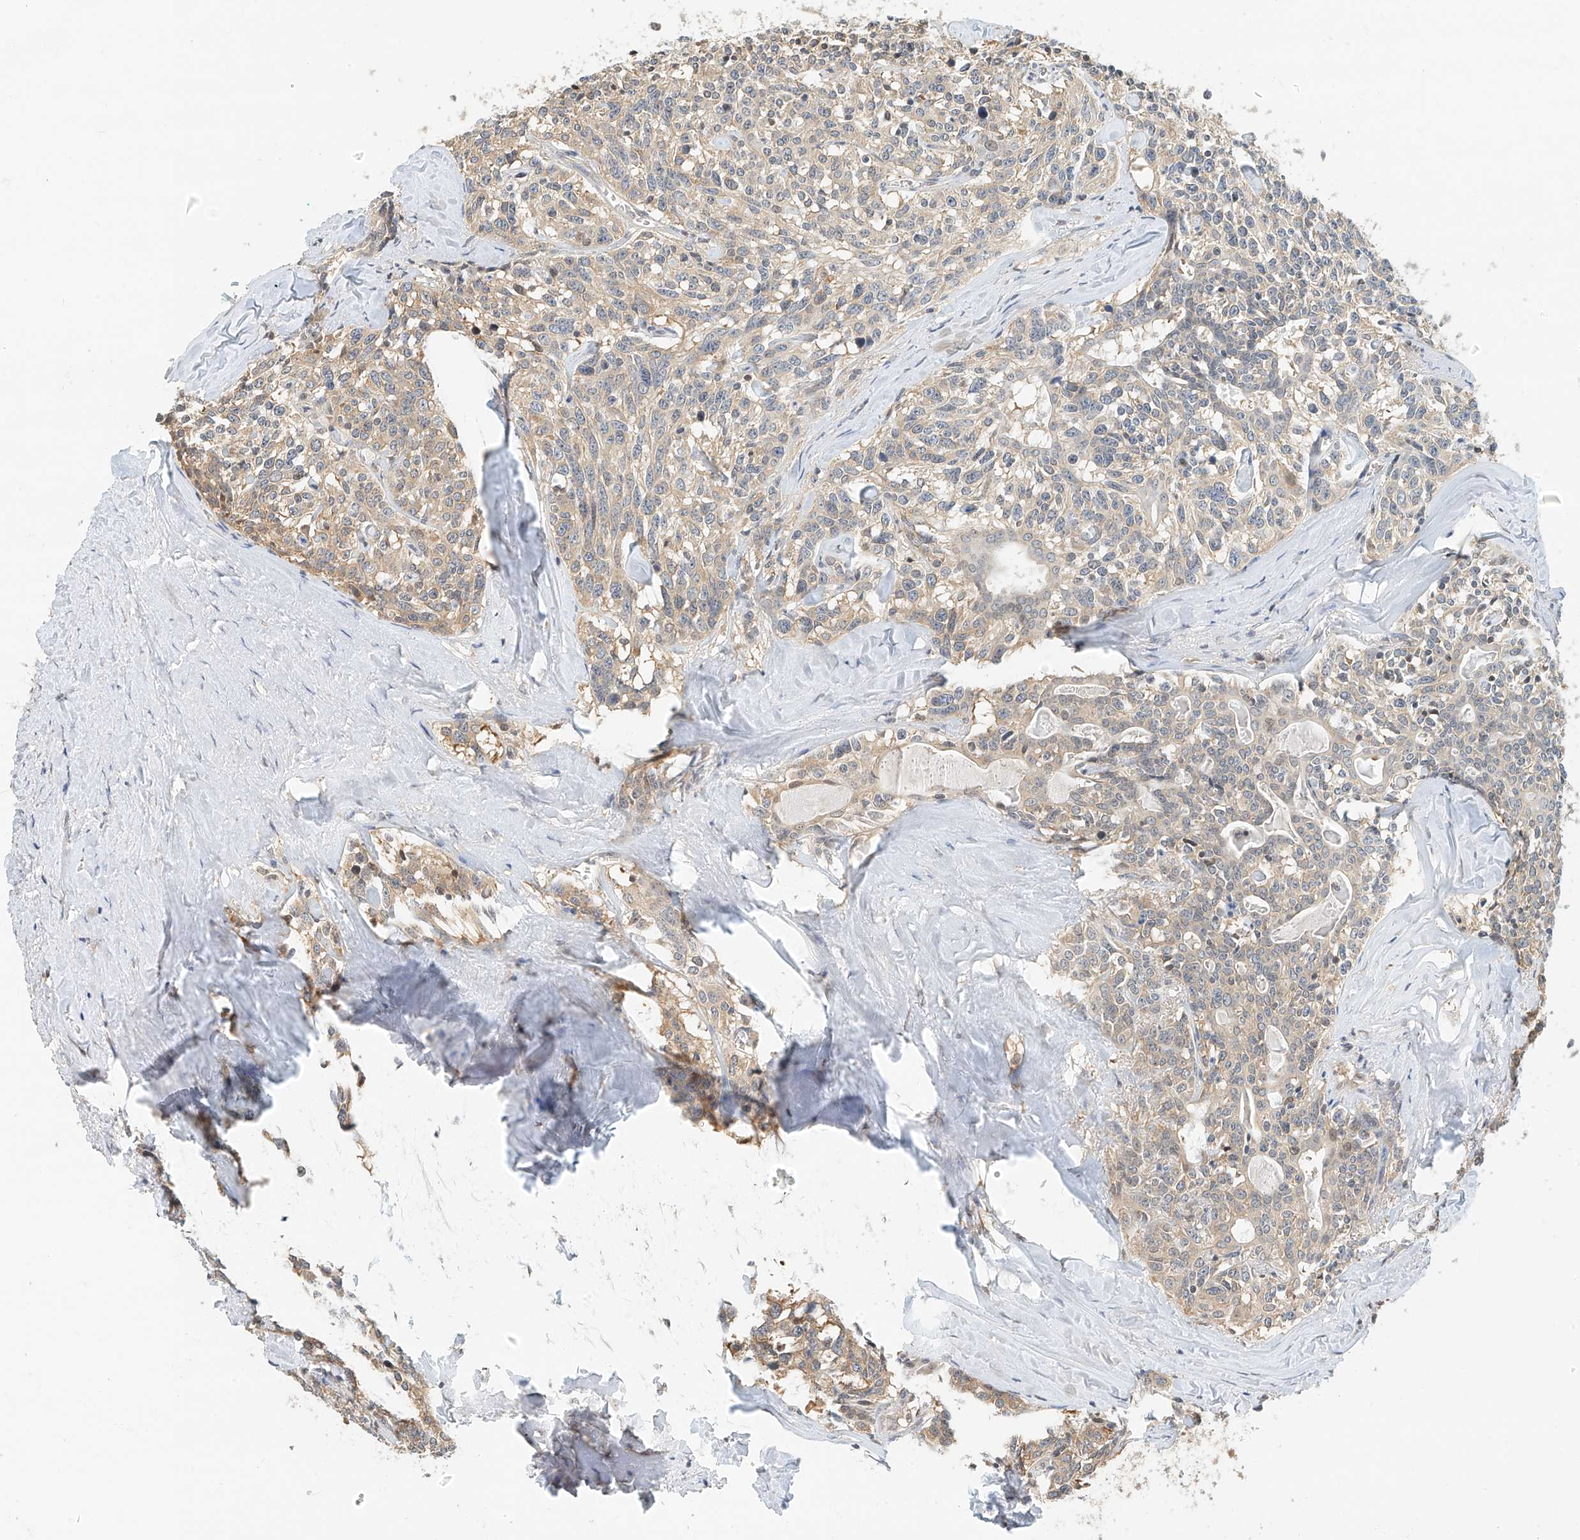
{"staining": {"intensity": "moderate", "quantity": "25%-75%", "location": "cytoplasmic/membranous"}, "tissue": "carcinoid", "cell_type": "Tumor cells", "image_type": "cancer", "snomed": [{"axis": "morphology", "description": "Carcinoid, malignant, NOS"}, {"axis": "topography", "description": "Lung"}], "caption": "Immunohistochemistry (IHC) photomicrograph of neoplastic tissue: carcinoid stained using IHC shows medium levels of moderate protein expression localized specifically in the cytoplasmic/membranous of tumor cells, appearing as a cytoplasmic/membranous brown color.", "gene": "PPA2", "patient": {"sex": "female", "age": 46}}